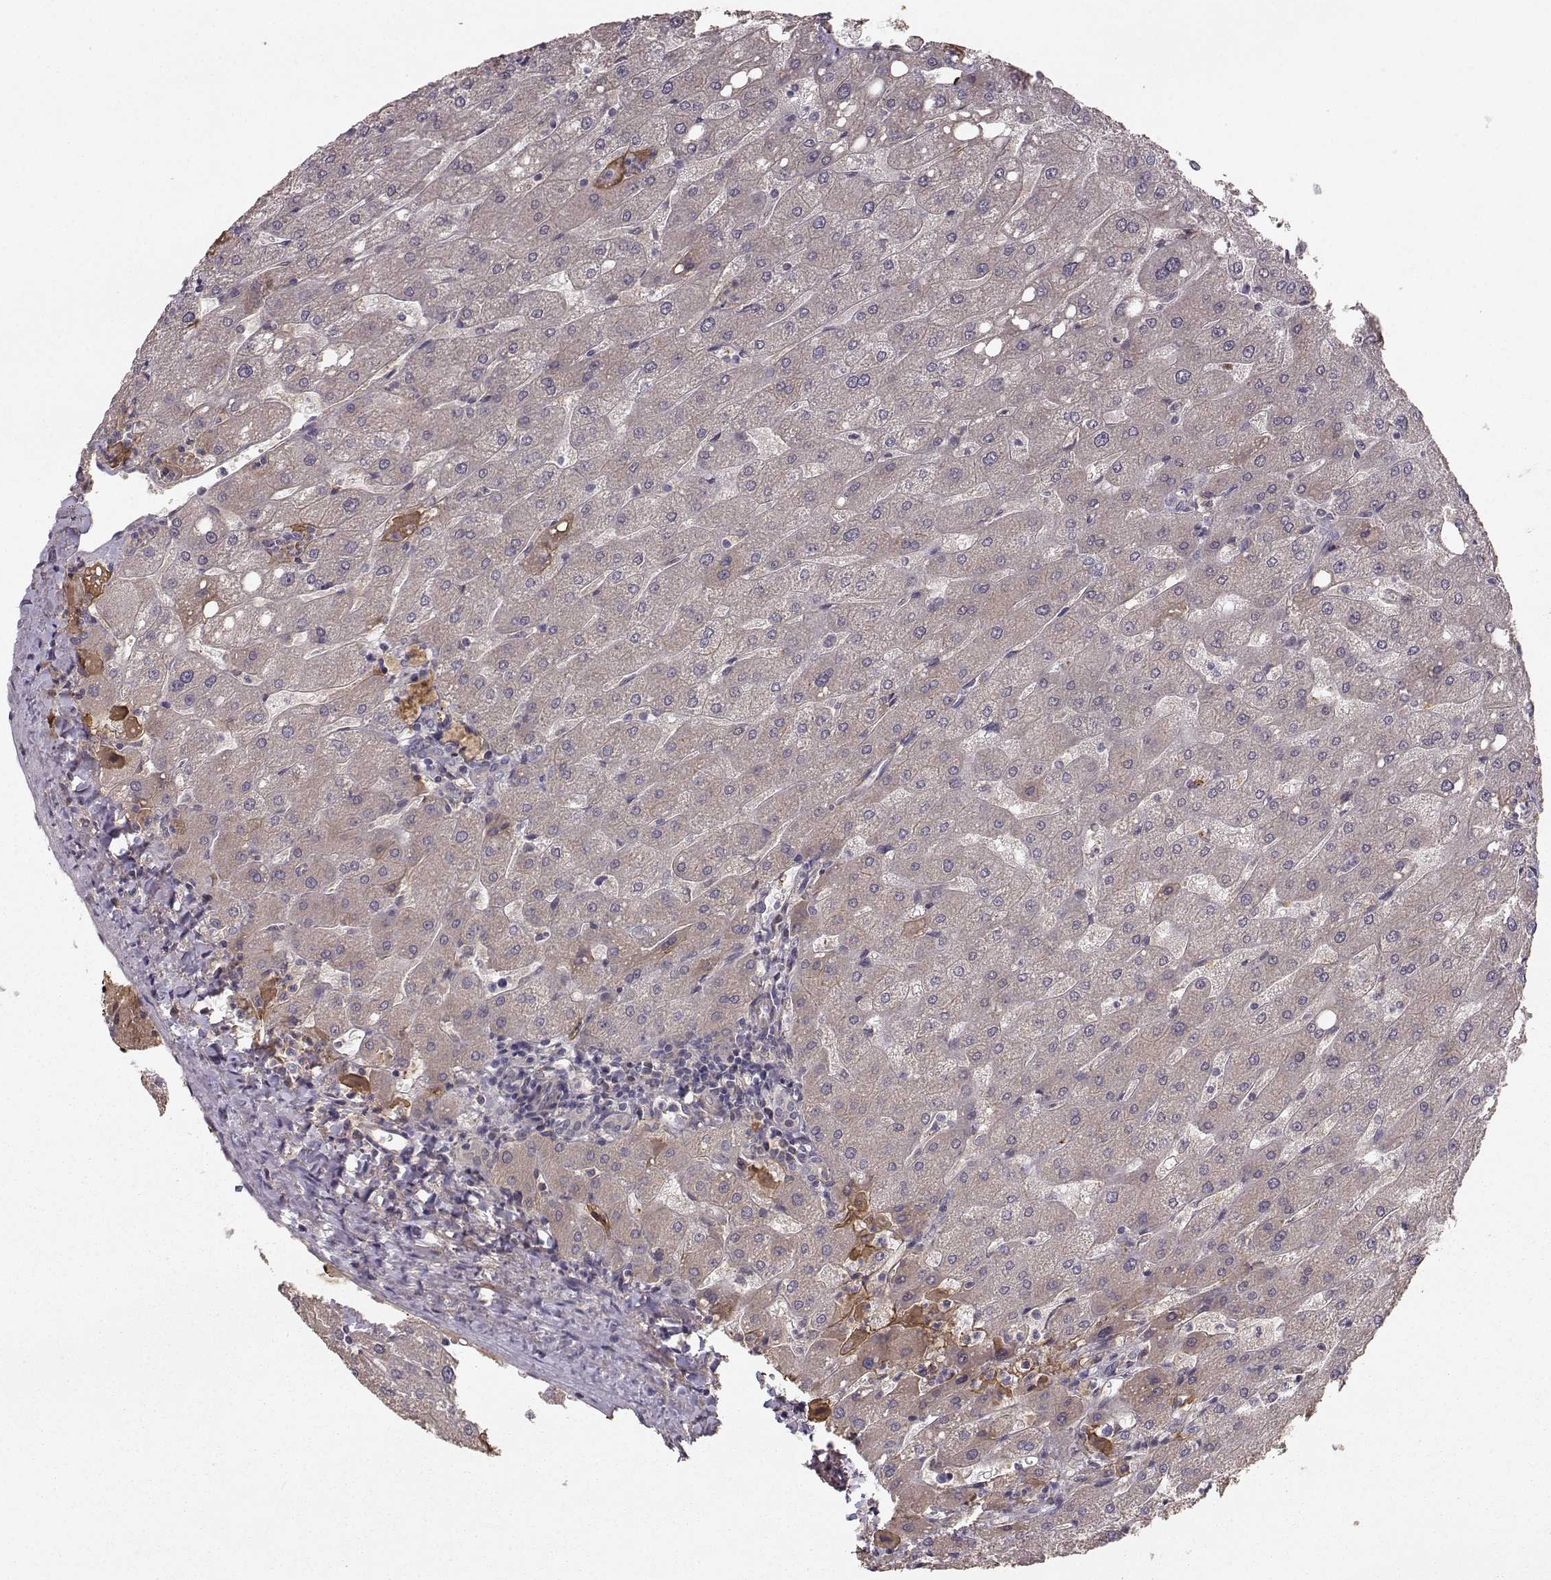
{"staining": {"intensity": "negative", "quantity": "none", "location": "none"}, "tissue": "liver", "cell_type": "Cholangiocytes", "image_type": "normal", "snomed": [{"axis": "morphology", "description": "Normal tissue, NOS"}, {"axis": "topography", "description": "Liver"}], "caption": "The IHC photomicrograph has no significant expression in cholangiocytes of liver.", "gene": "WNT6", "patient": {"sex": "male", "age": 67}}